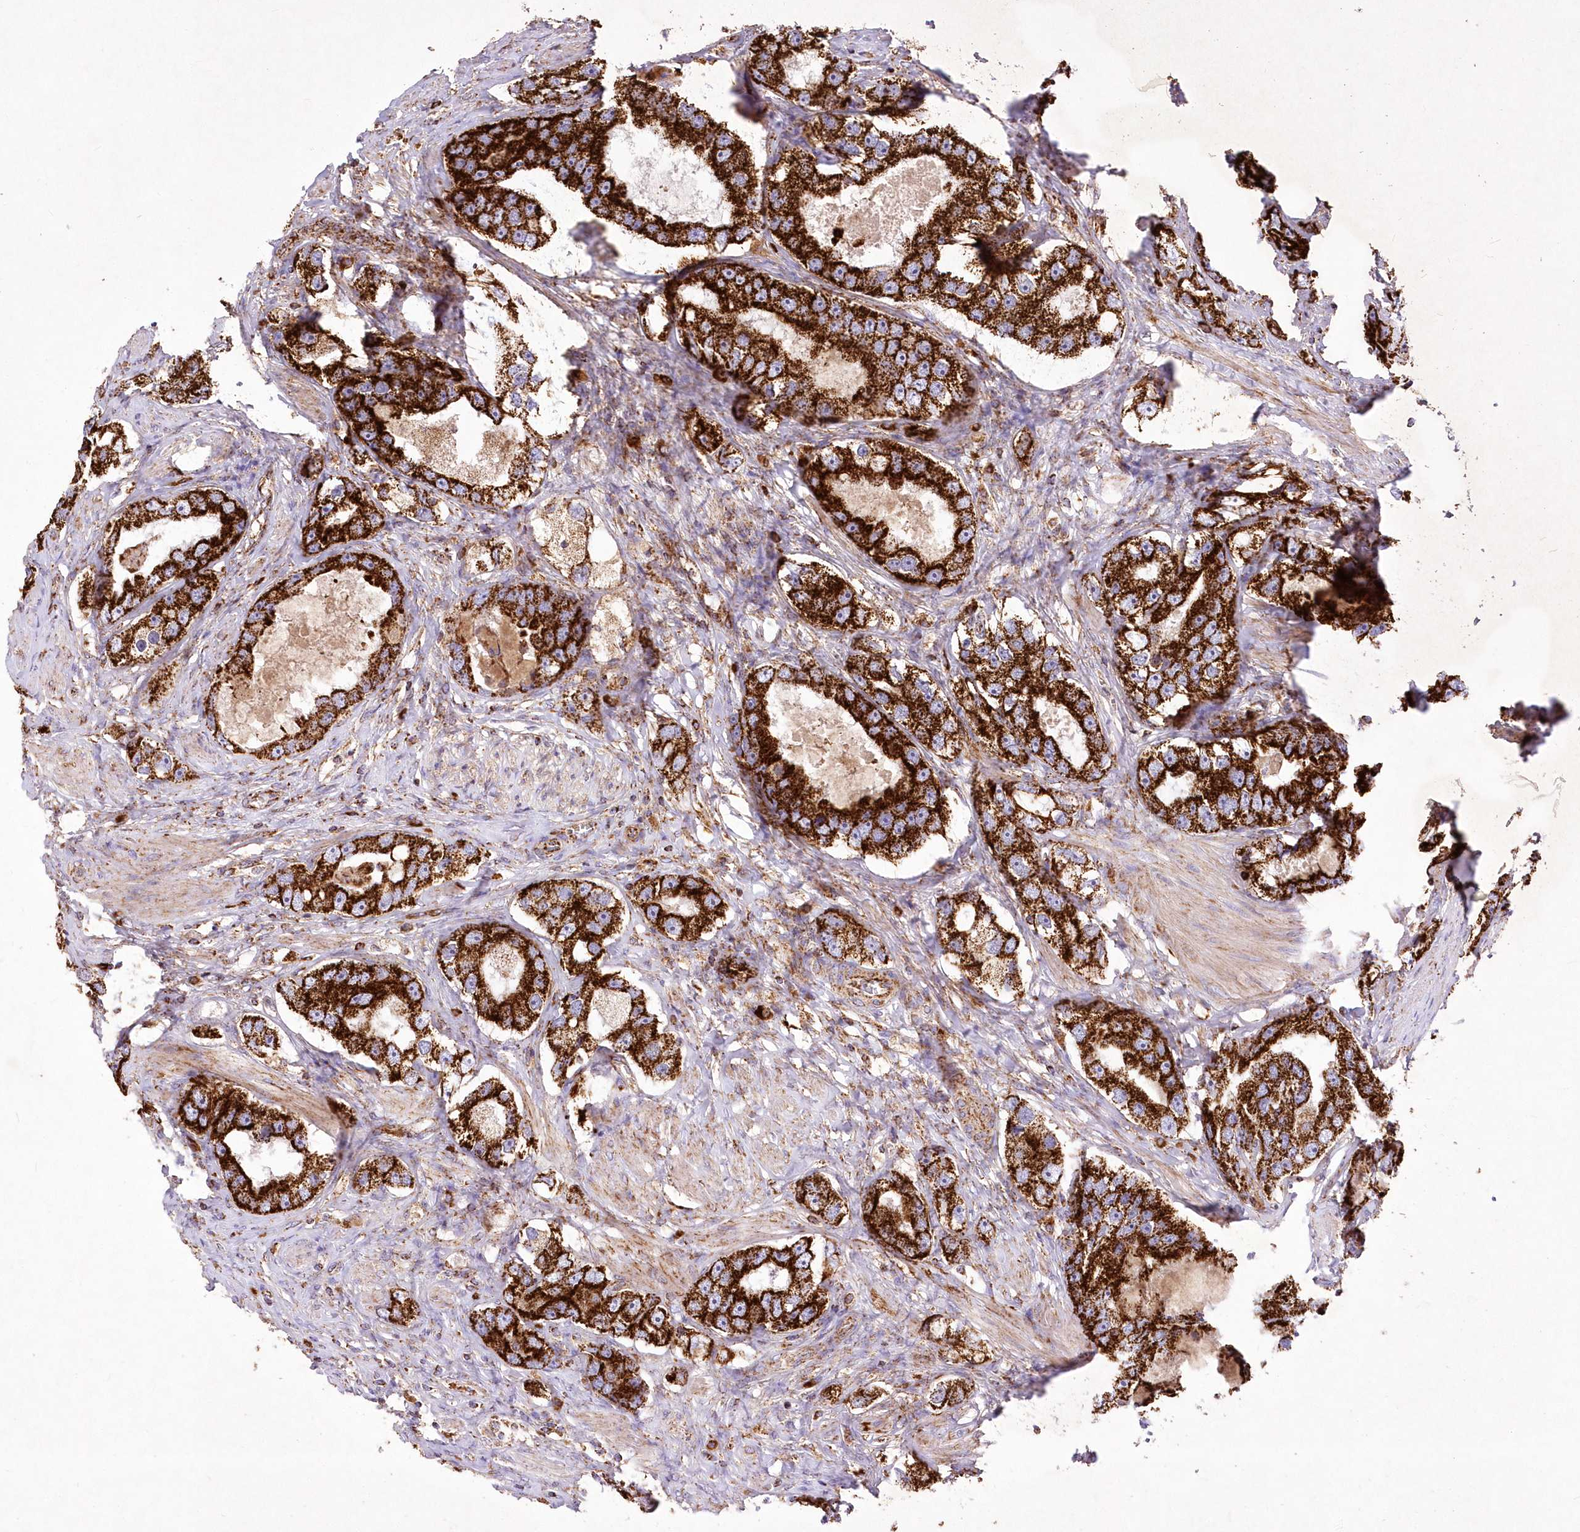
{"staining": {"intensity": "strong", "quantity": ">75%", "location": "nuclear"}, "tissue": "prostate cancer", "cell_type": "Tumor cells", "image_type": "cancer", "snomed": [{"axis": "morphology", "description": "Adenocarcinoma, High grade"}, {"axis": "topography", "description": "Prostate"}], "caption": "Protein expression analysis of human prostate adenocarcinoma (high-grade) reveals strong nuclear staining in about >75% of tumor cells. (IHC, brightfield microscopy, high magnification).", "gene": "ASNSD1", "patient": {"sex": "male", "age": 63}}